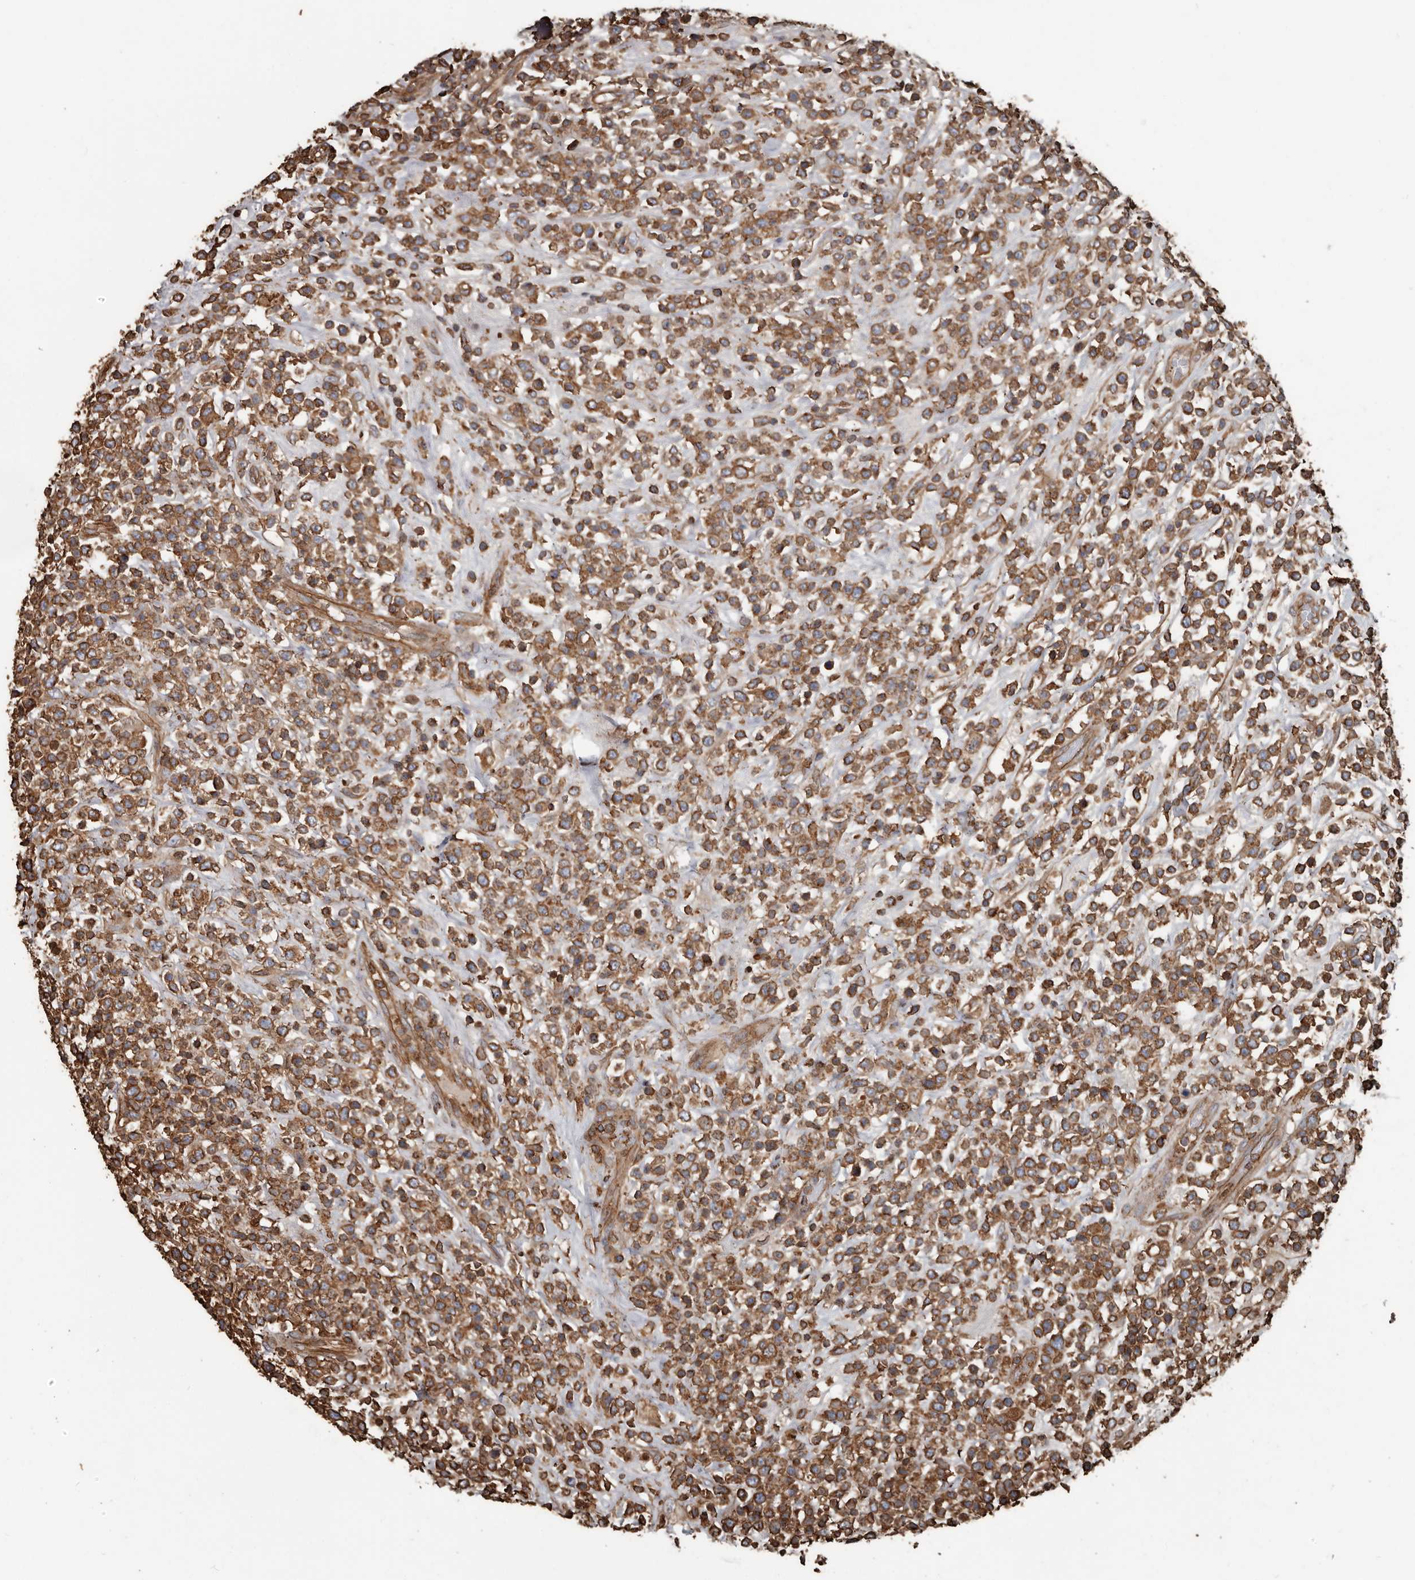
{"staining": {"intensity": "strong", "quantity": ">75%", "location": "cytoplasmic/membranous"}, "tissue": "lymphoma", "cell_type": "Tumor cells", "image_type": "cancer", "snomed": [{"axis": "morphology", "description": "Malignant lymphoma, non-Hodgkin's type, High grade"}, {"axis": "topography", "description": "Colon"}], "caption": "Lymphoma stained with immunohistochemistry displays strong cytoplasmic/membranous staining in about >75% of tumor cells.", "gene": "DENND6B", "patient": {"sex": "female", "age": 53}}